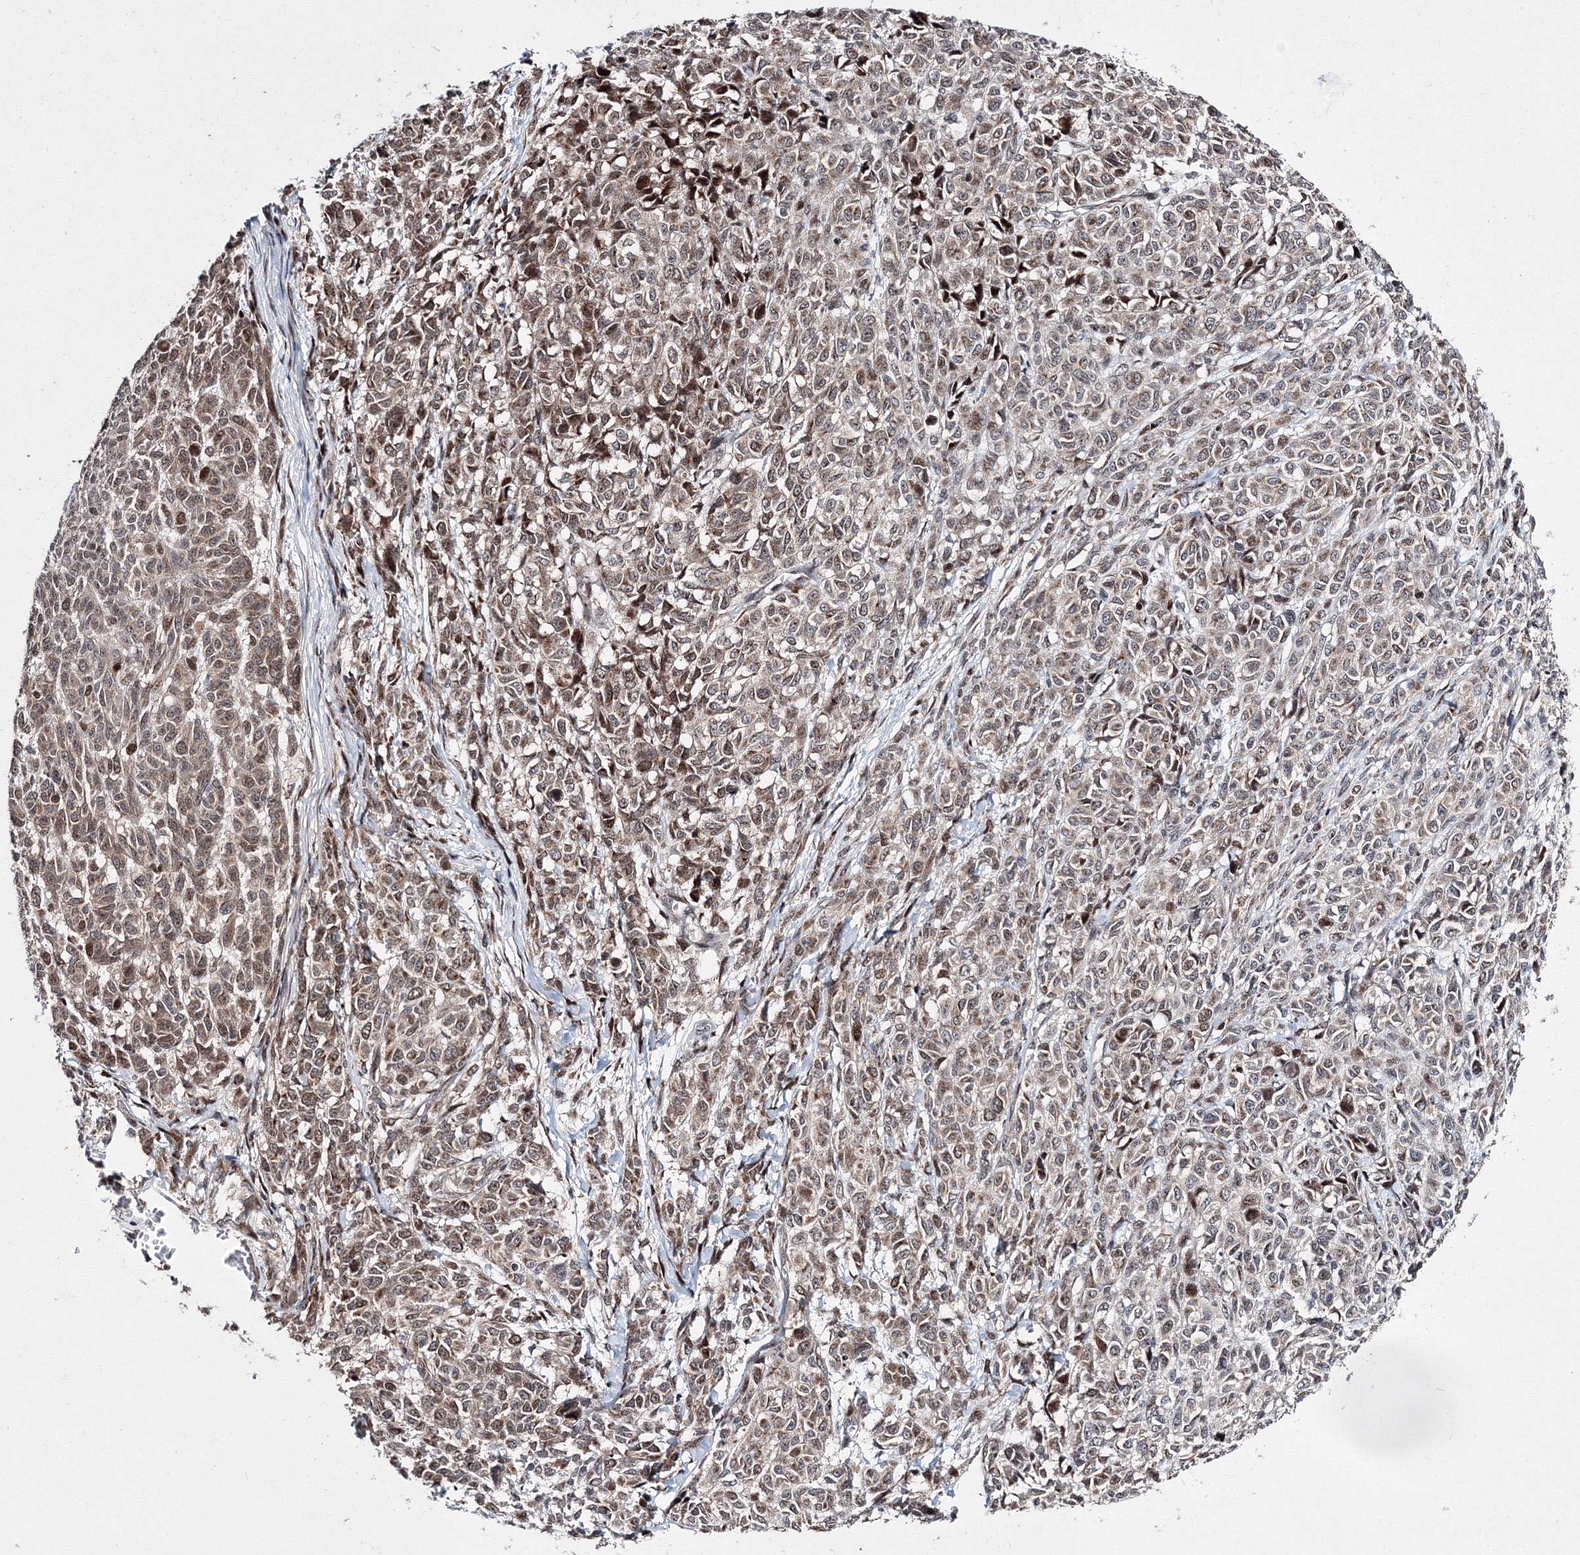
{"staining": {"intensity": "moderate", "quantity": ">75%", "location": "cytoplasmic/membranous,nuclear"}, "tissue": "melanoma", "cell_type": "Tumor cells", "image_type": "cancer", "snomed": [{"axis": "morphology", "description": "Malignant melanoma, NOS"}, {"axis": "topography", "description": "Skin"}], "caption": "A brown stain labels moderate cytoplasmic/membranous and nuclear expression of a protein in malignant melanoma tumor cells. The staining was performed using DAB (3,3'-diaminobenzidine) to visualize the protein expression in brown, while the nuclei were stained in blue with hematoxylin (Magnification: 20x).", "gene": "GPN1", "patient": {"sex": "male", "age": 49}}